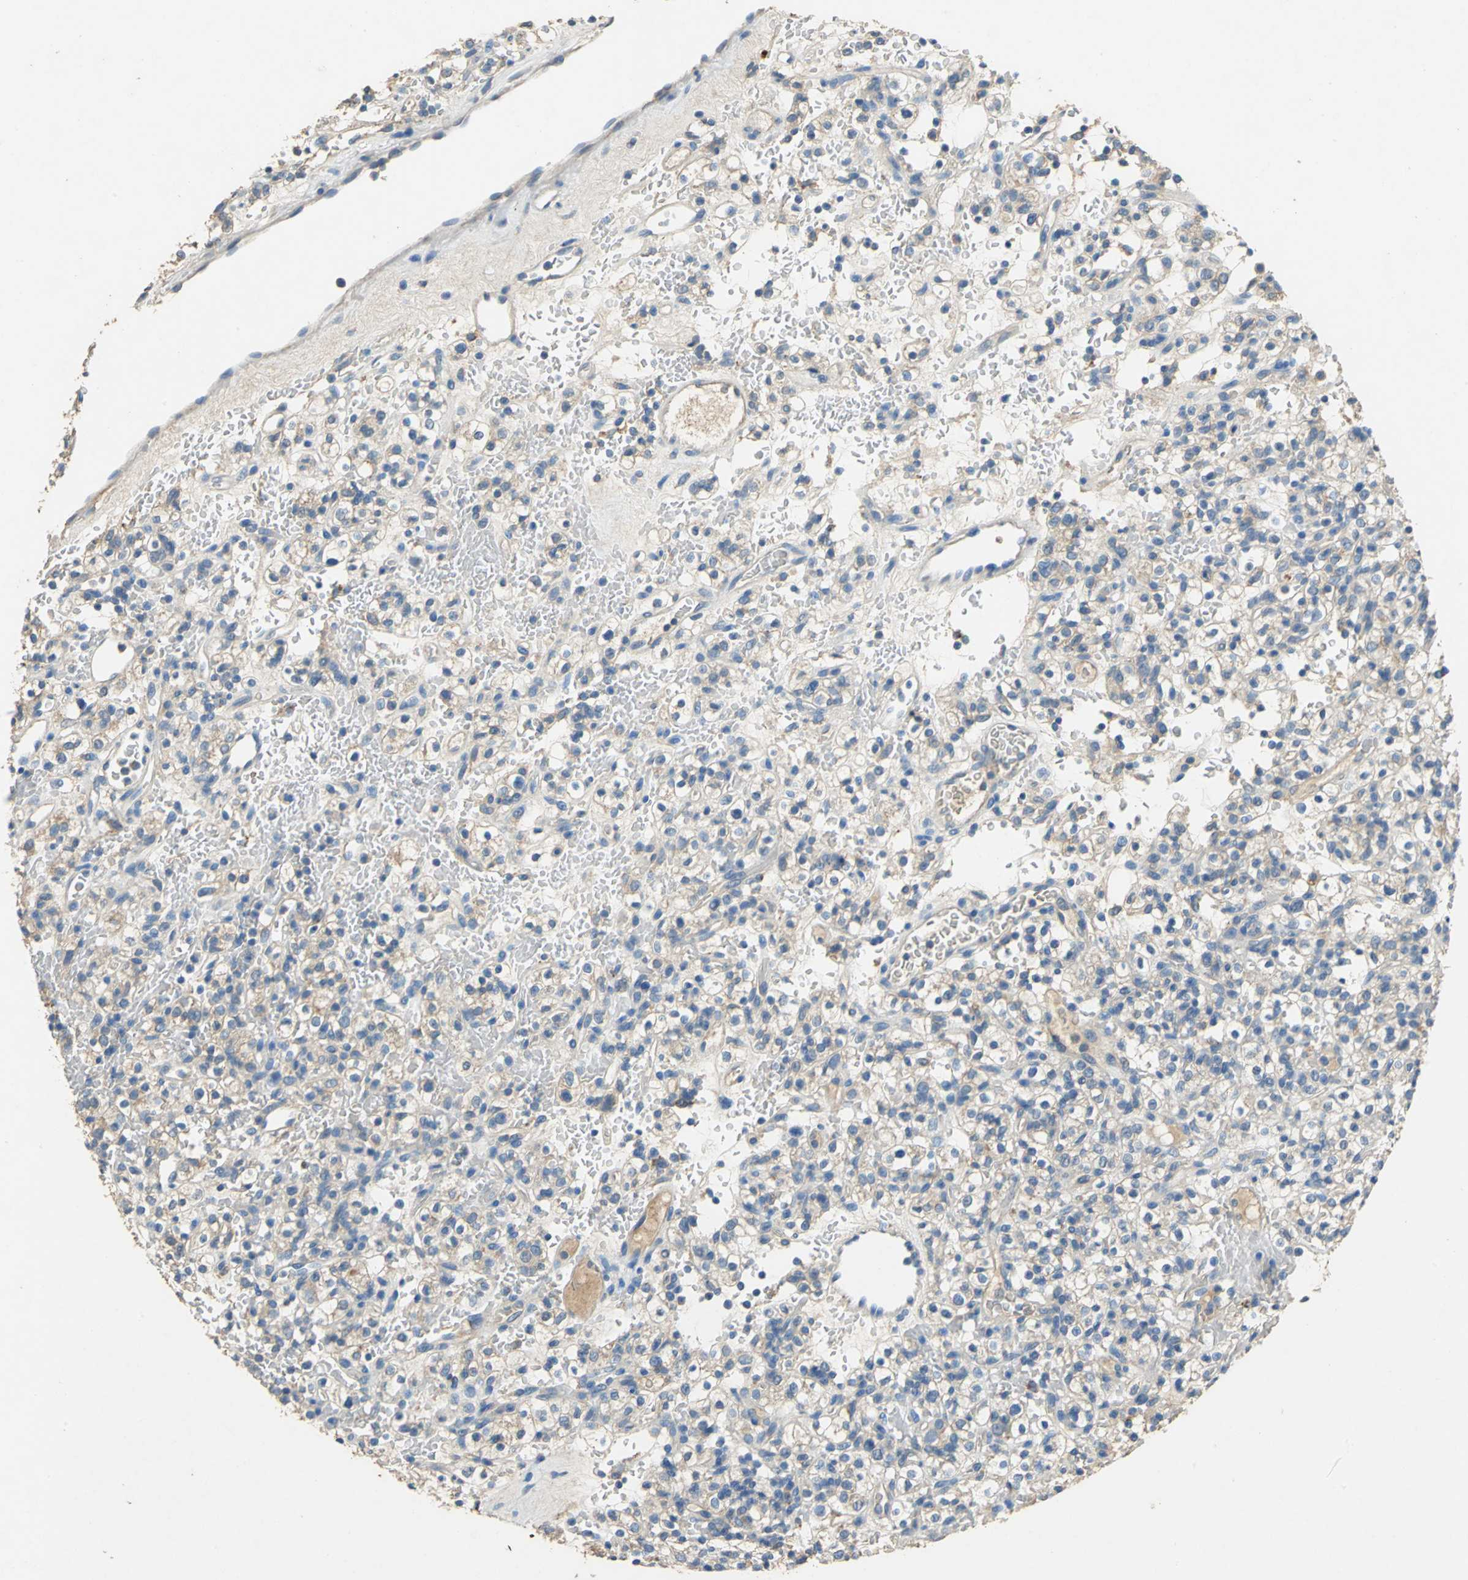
{"staining": {"intensity": "weak", "quantity": ">75%", "location": "cytoplasmic/membranous"}, "tissue": "renal cancer", "cell_type": "Tumor cells", "image_type": "cancer", "snomed": [{"axis": "morphology", "description": "Normal tissue, NOS"}, {"axis": "morphology", "description": "Adenocarcinoma, NOS"}, {"axis": "topography", "description": "Kidney"}], "caption": "Immunohistochemistry image of human adenocarcinoma (renal) stained for a protein (brown), which displays low levels of weak cytoplasmic/membranous positivity in approximately >75% of tumor cells.", "gene": "ADAMTS5", "patient": {"sex": "female", "age": 72}}